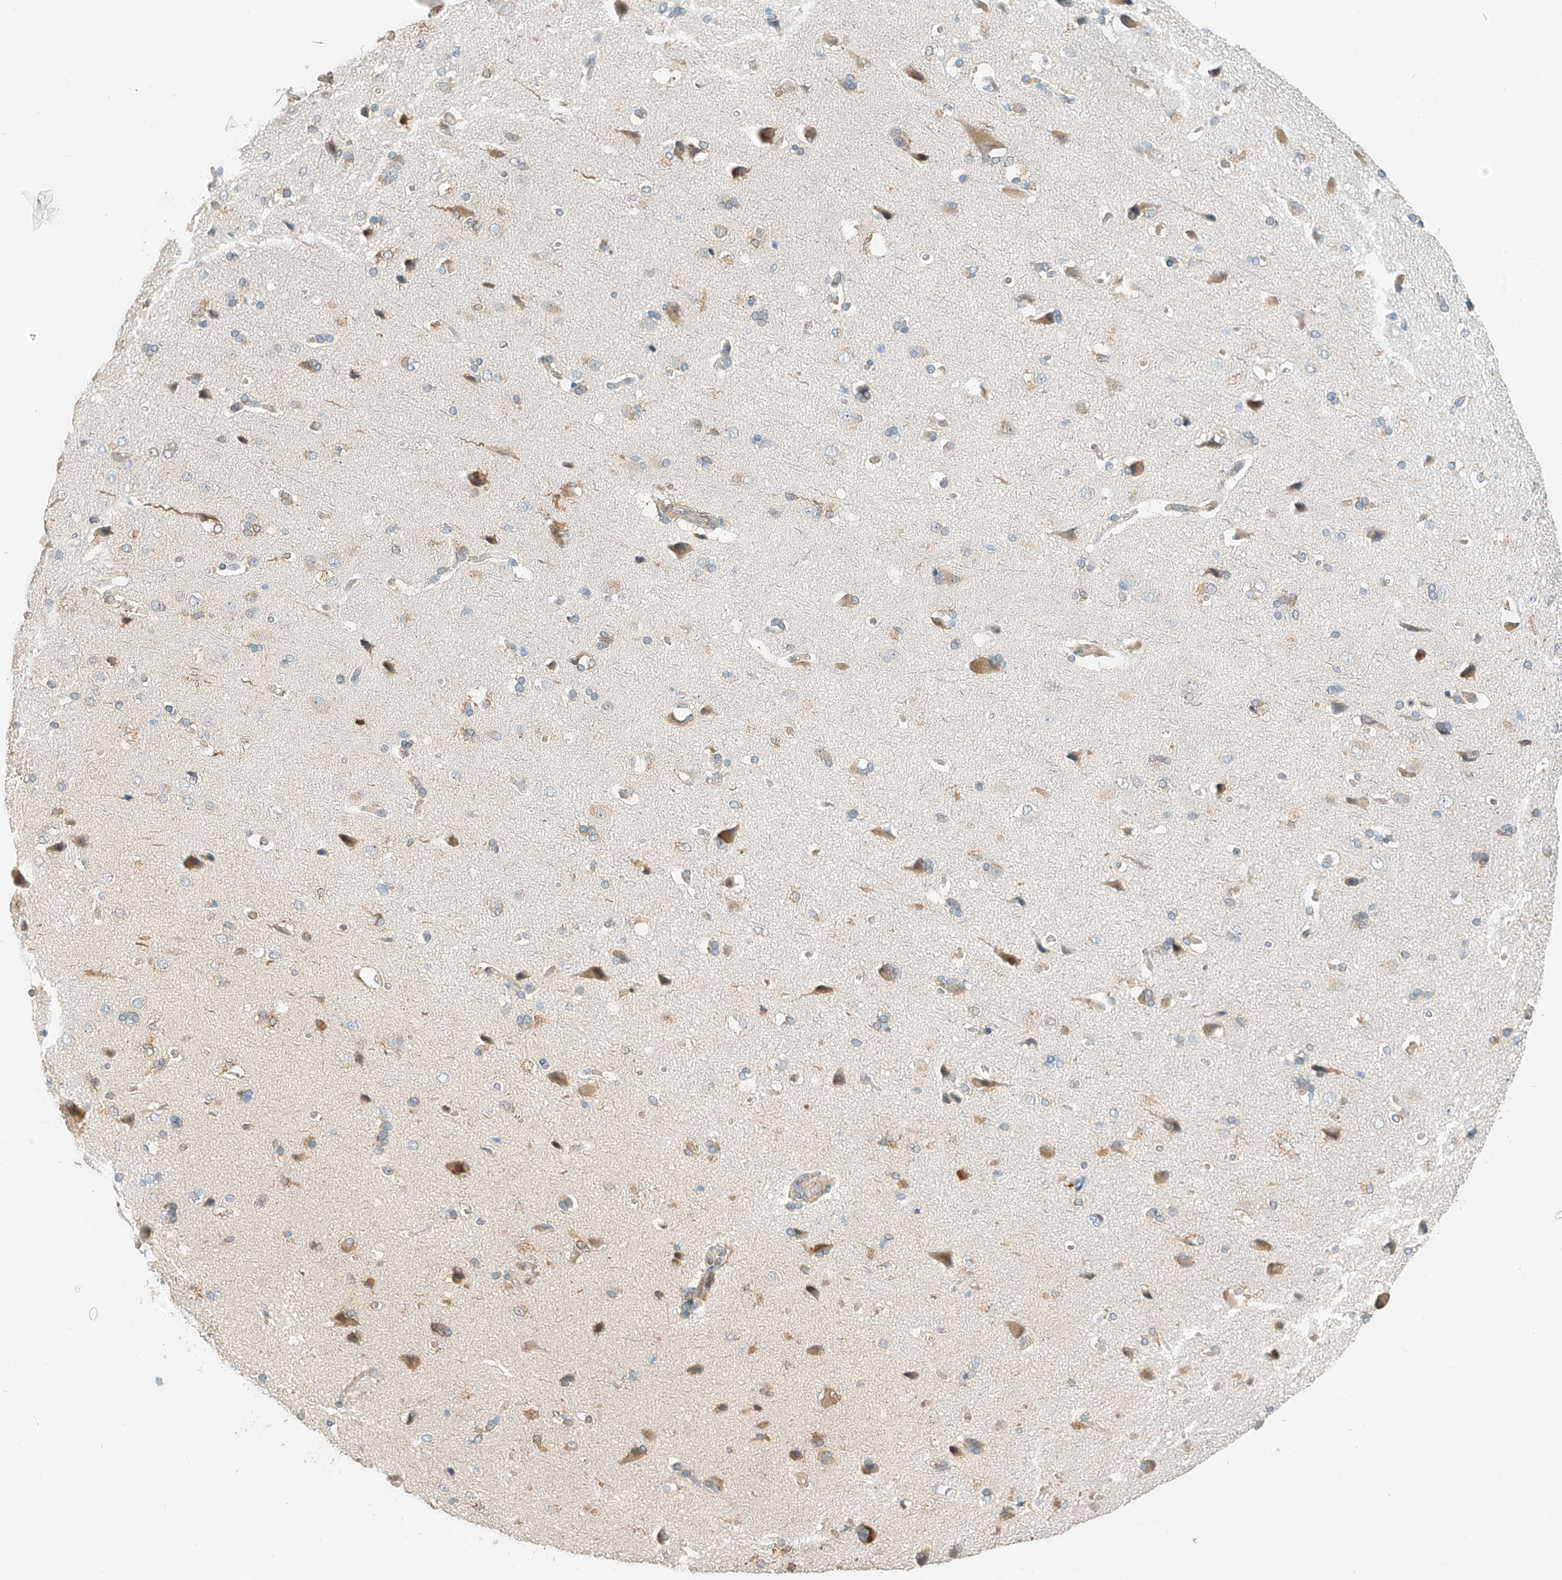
{"staining": {"intensity": "weak", "quantity": ">75%", "location": "cytoplasmic/membranous"}, "tissue": "cerebral cortex", "cell_type": "Endothelial cells", "image_type": "normal", "snomed": [{"axis": "morphology", "description": "Normal tissue, NOS"}, {"axis": "topography", "description": "Cerebral cortex"}], "caption": "Approximately >75% of endothelial cells in unremarkable human cerebral cortex exhibit weak cytoplasmic/membranous protein positivity as visualized by brown immunohistochemical staining.", "gene": "PPA2", "patient": {"sex": "male", "age": 62}}